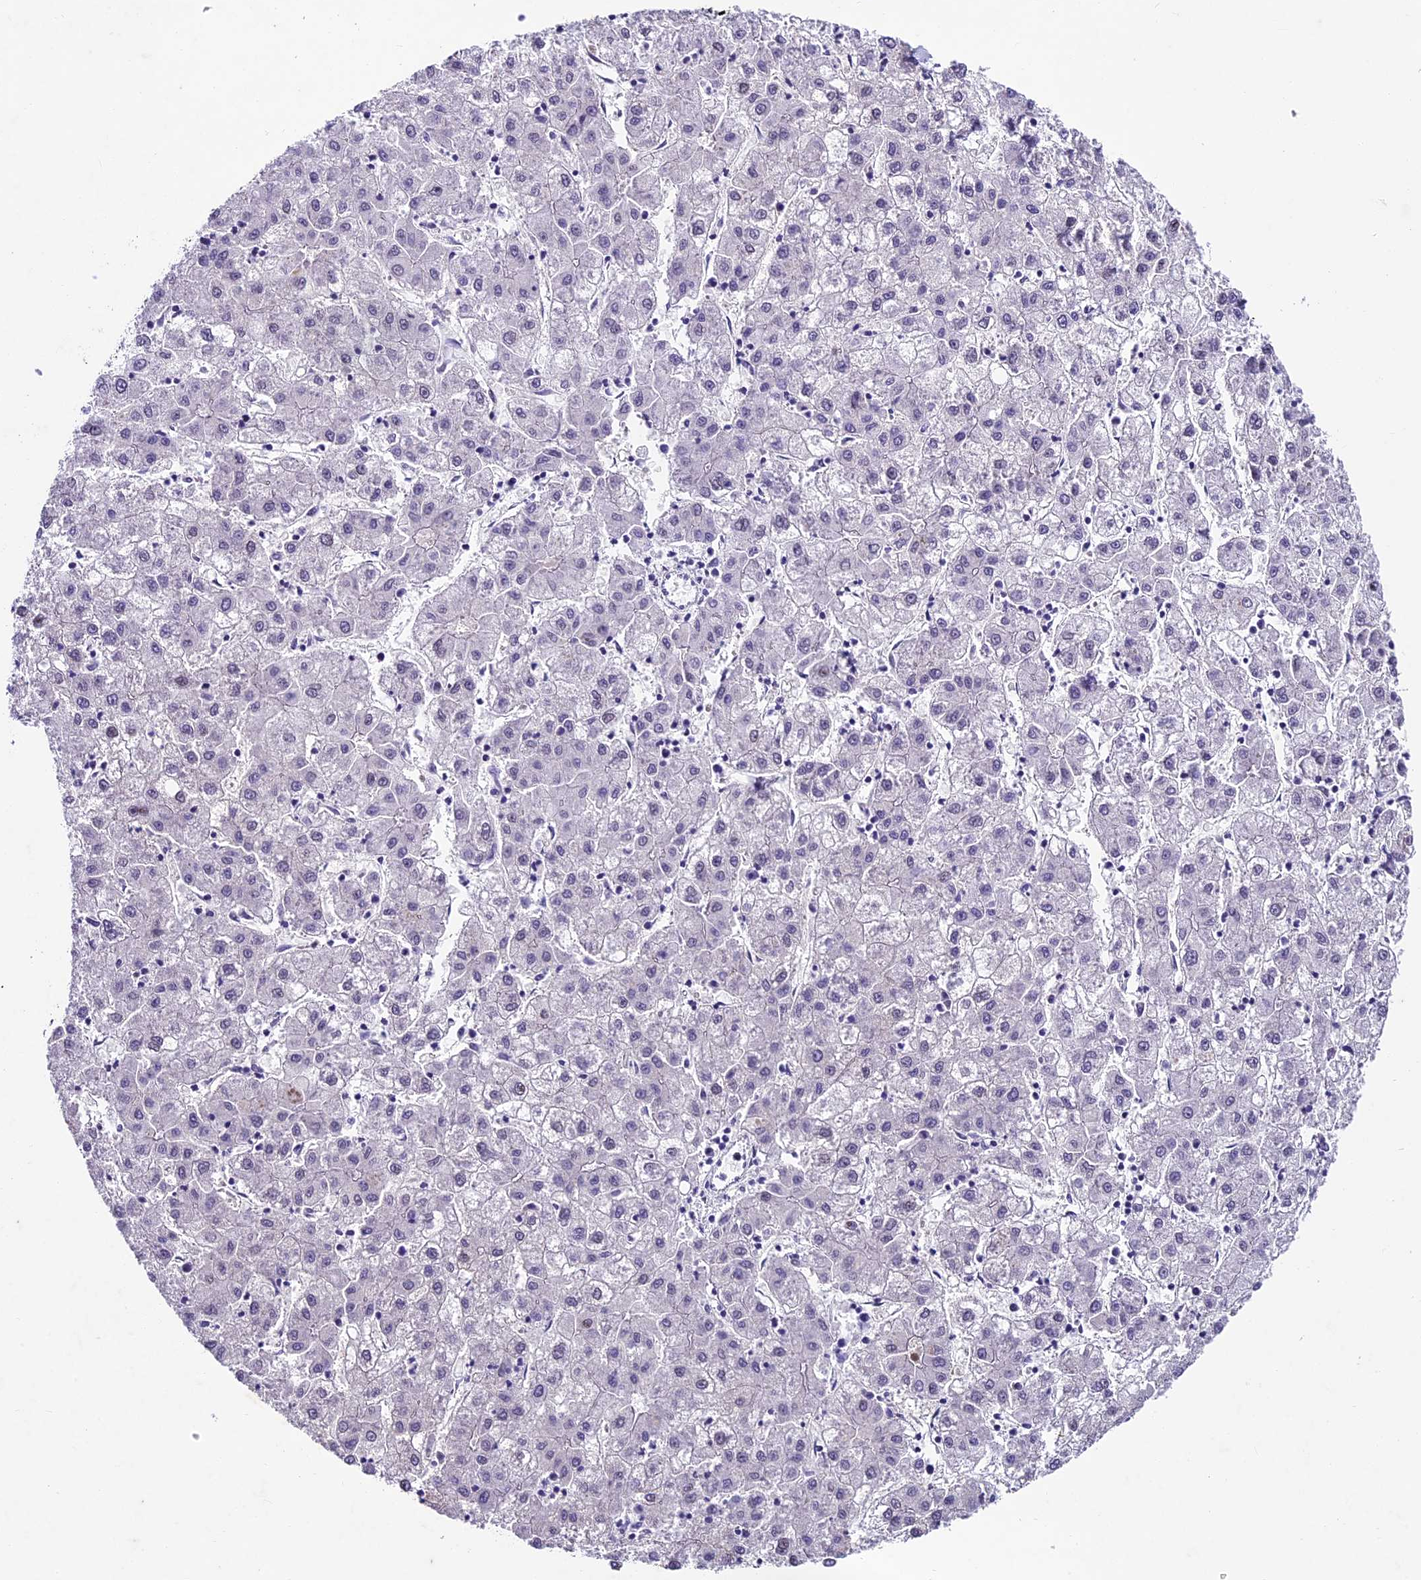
{"staining": {"intensity": "negative", "quantity": "none", "location": "none"}, "tissue": "liver cancer", "cell_type": "Tumor cells", "image_type": "cancer", "snomed": [{"axis": "morphology", "description": "Carcinoma, Hepatocellular, NOS"}, {"axis": "topography", "description": "Liver"}], "caption": "Immunohistochemical staining of liver cancer displays no significant positivity in tumor cells.", "gene": "IFT140", "patient": {"sex": "male", "age": 72}}